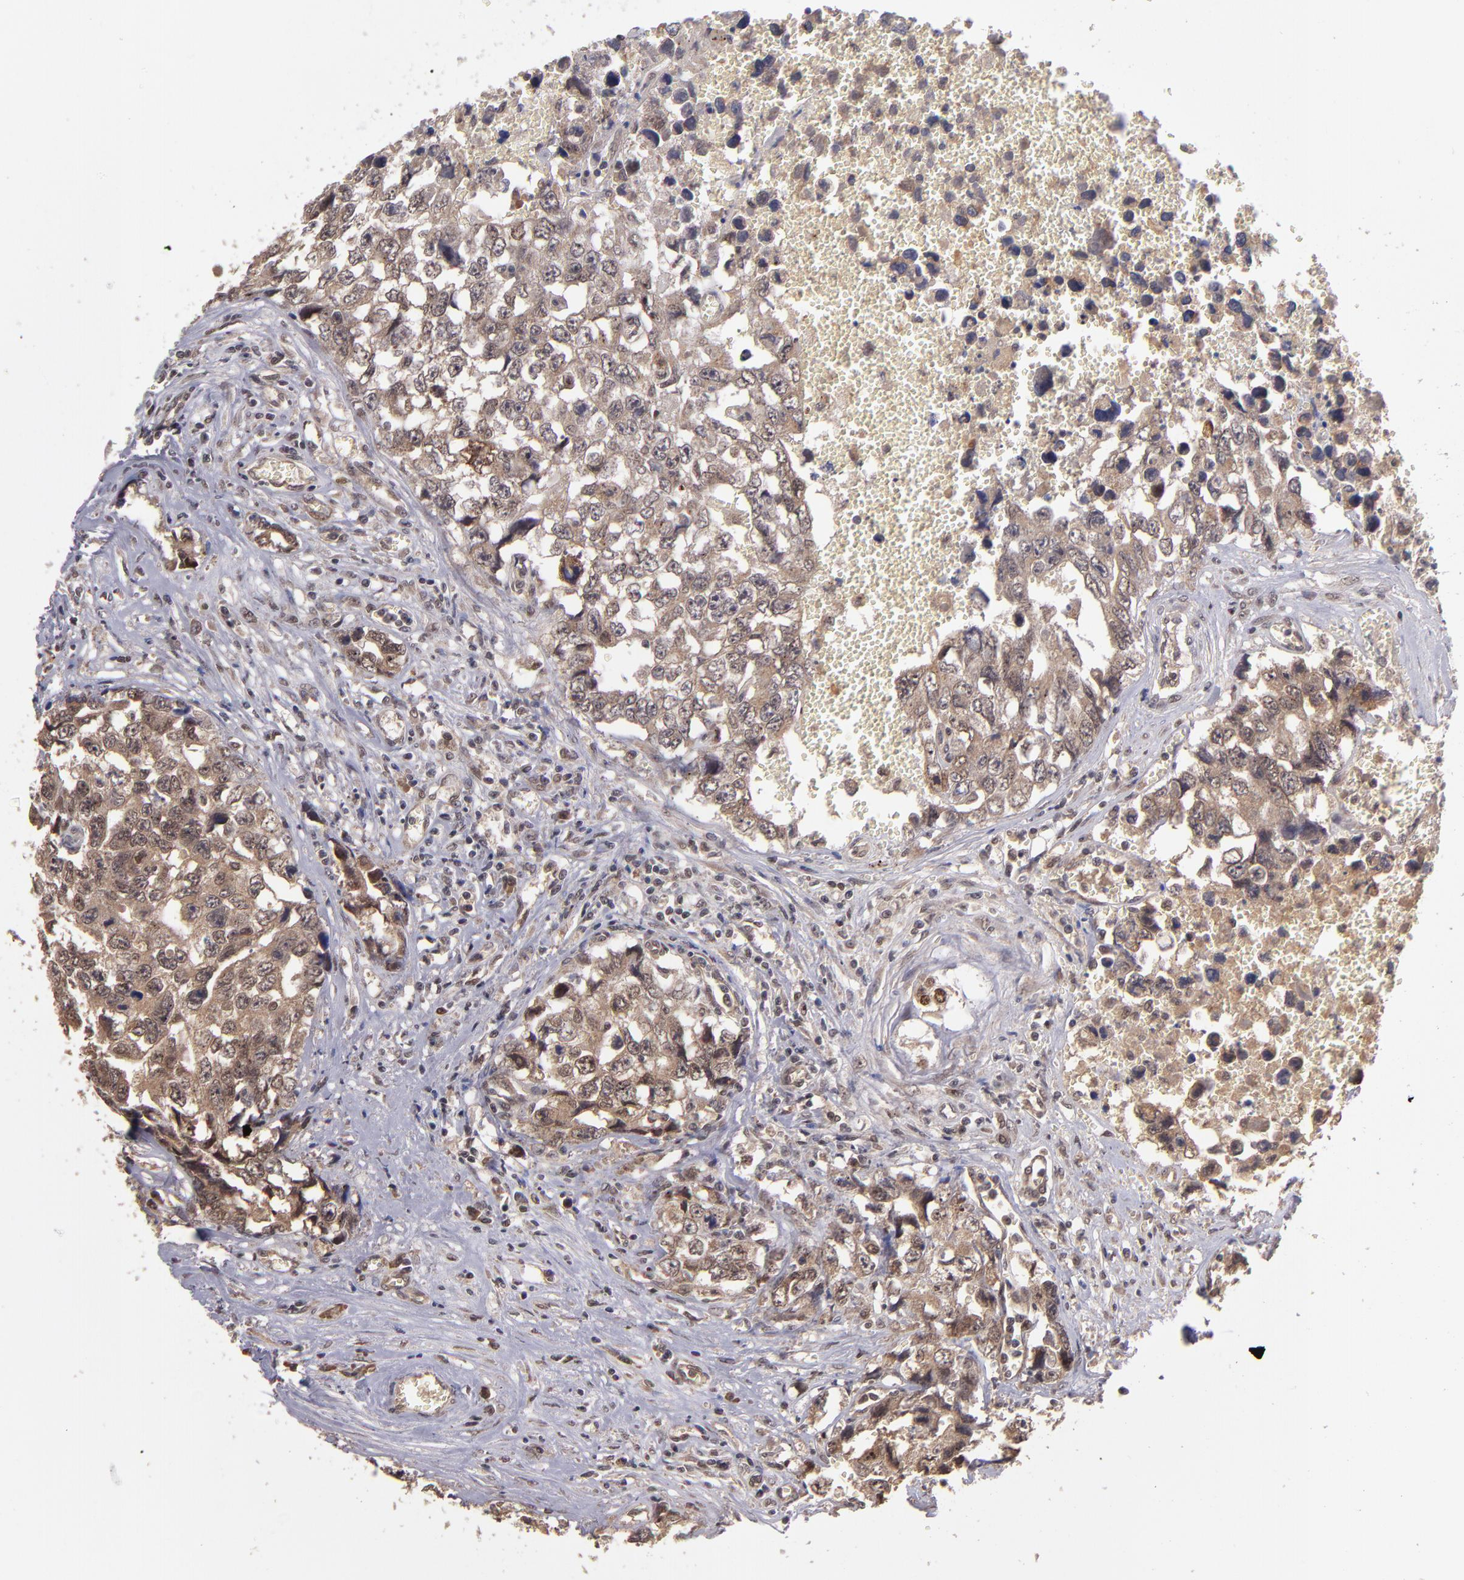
{"staining": {"intensity": "weak", "quantity": ">75%", "location": "cytoplasmic/membranous,nuclear"}, "tissue": "testis cancer", "cell_type": "Tumor cells", "image_type": "cancer", "snomed": [{"axis": "morphology", "description": "Carcinoma, Embryonal, NOS"}, {"axis": "topography", "description": "Testis"}], "caption": "Immunohistochemistry (IHC) of testis cancer (embryonal carcinoma) shows low levels of weak cytoplasmic/membranous and nuclear positivity in about >75% of tumor cells.", "gene": "ABHD12B", "patient": {"sex": "male", "age": 31}}